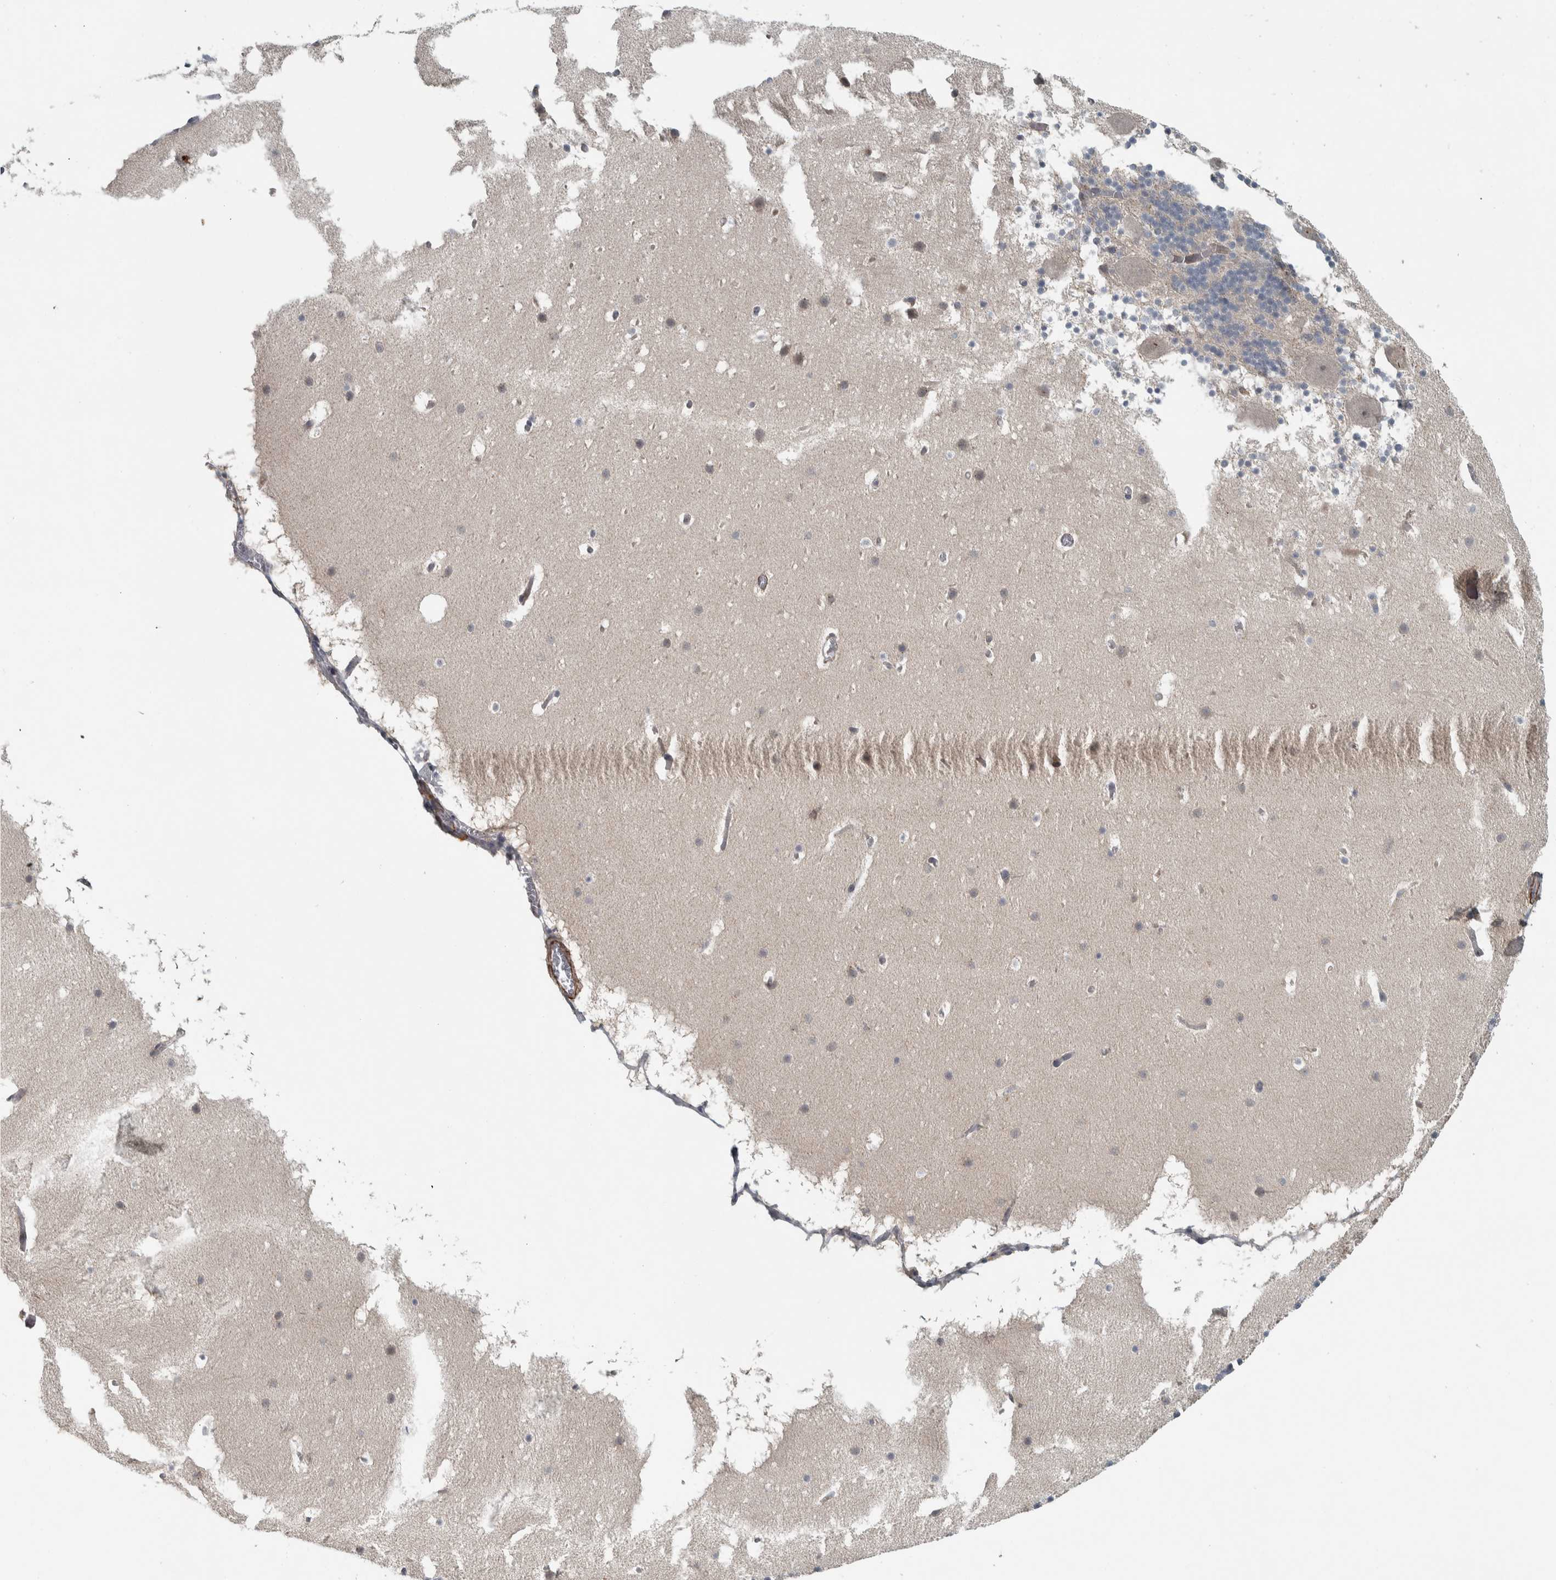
{"staining": {"intensity": "negative", "quantity": "none", "location": "none"}, "tissue": "cerebellum", "cell_type": "Cells in granular layer", "image_type": "normal", "snomed": [{"axis": "morphology", "description": "Normal tissue, NOS"}, {"axis": "topography", "description": "Cerebellum"}], "caption": "Immunohistochemistry photomicrograph of normal human cerebellum stained for a protein (brown), which exhibits no staining in cells in granular layer. (Stains: DAB IHC with hematoxylin counter stain, Microscopy: brightfield microscopy at high magnification).", "gene": "LBHD1", "patient": {"sex": "male", "age": 45}}